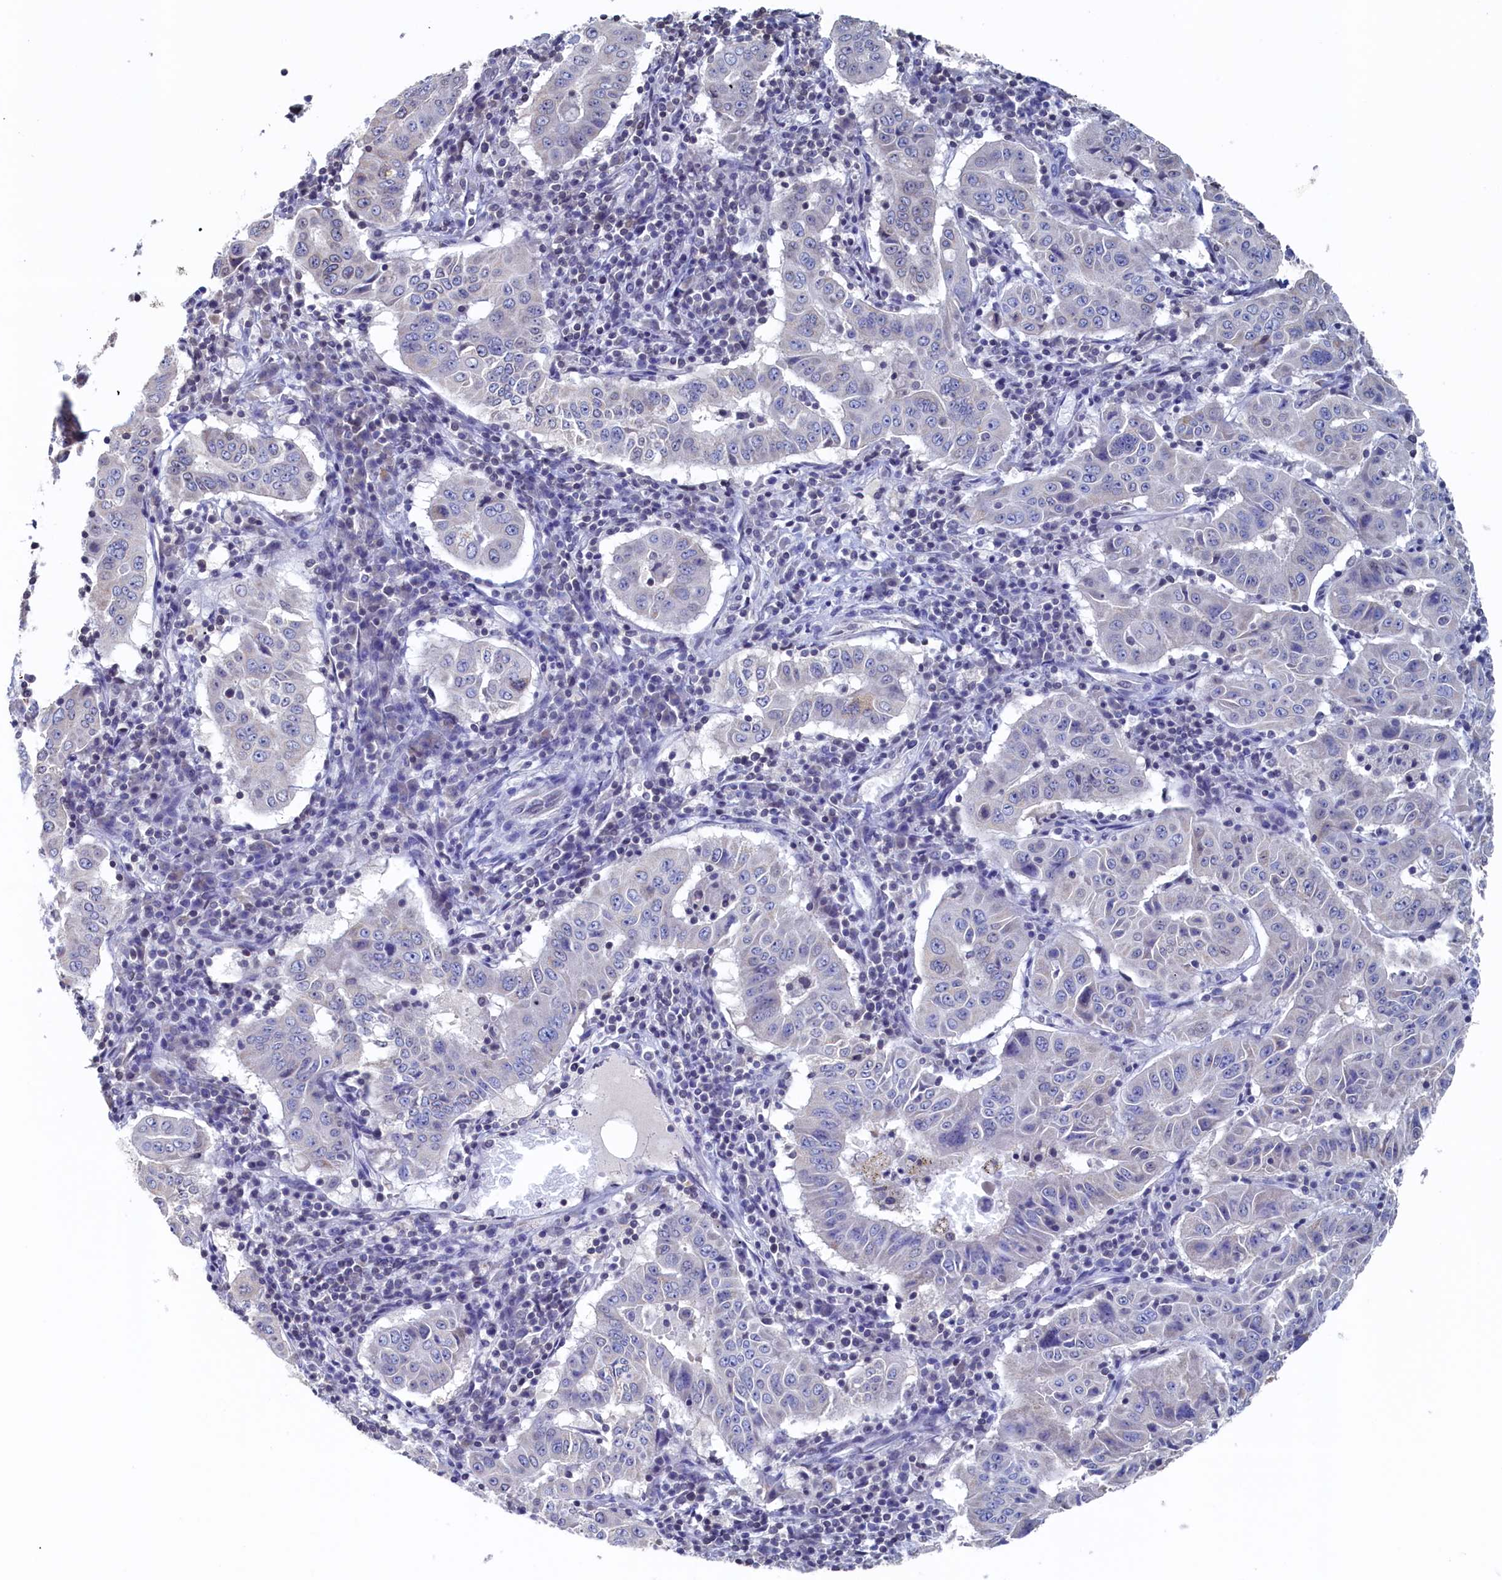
{"staining": {"intensity": "weak", "quantity": "<25%", "location": "cytoplasmic/membranous"}, "tissue": "pancreatic cancer", "cell_type": "Tumor cells", "image_type": "cancer", "snomed": [{"axis": "morphology", "description": "Adenocarcinoma, NOS"}, {"axis": "topography", "description": "Pancreas"}], "caption": "Human pancreatic cancer (adenocarcinoma) stained for a protein using IHC demonstrates no staining in tumor cells.", "gene": "C11orf54", "patient": {"sex": "male", "age": 63}}